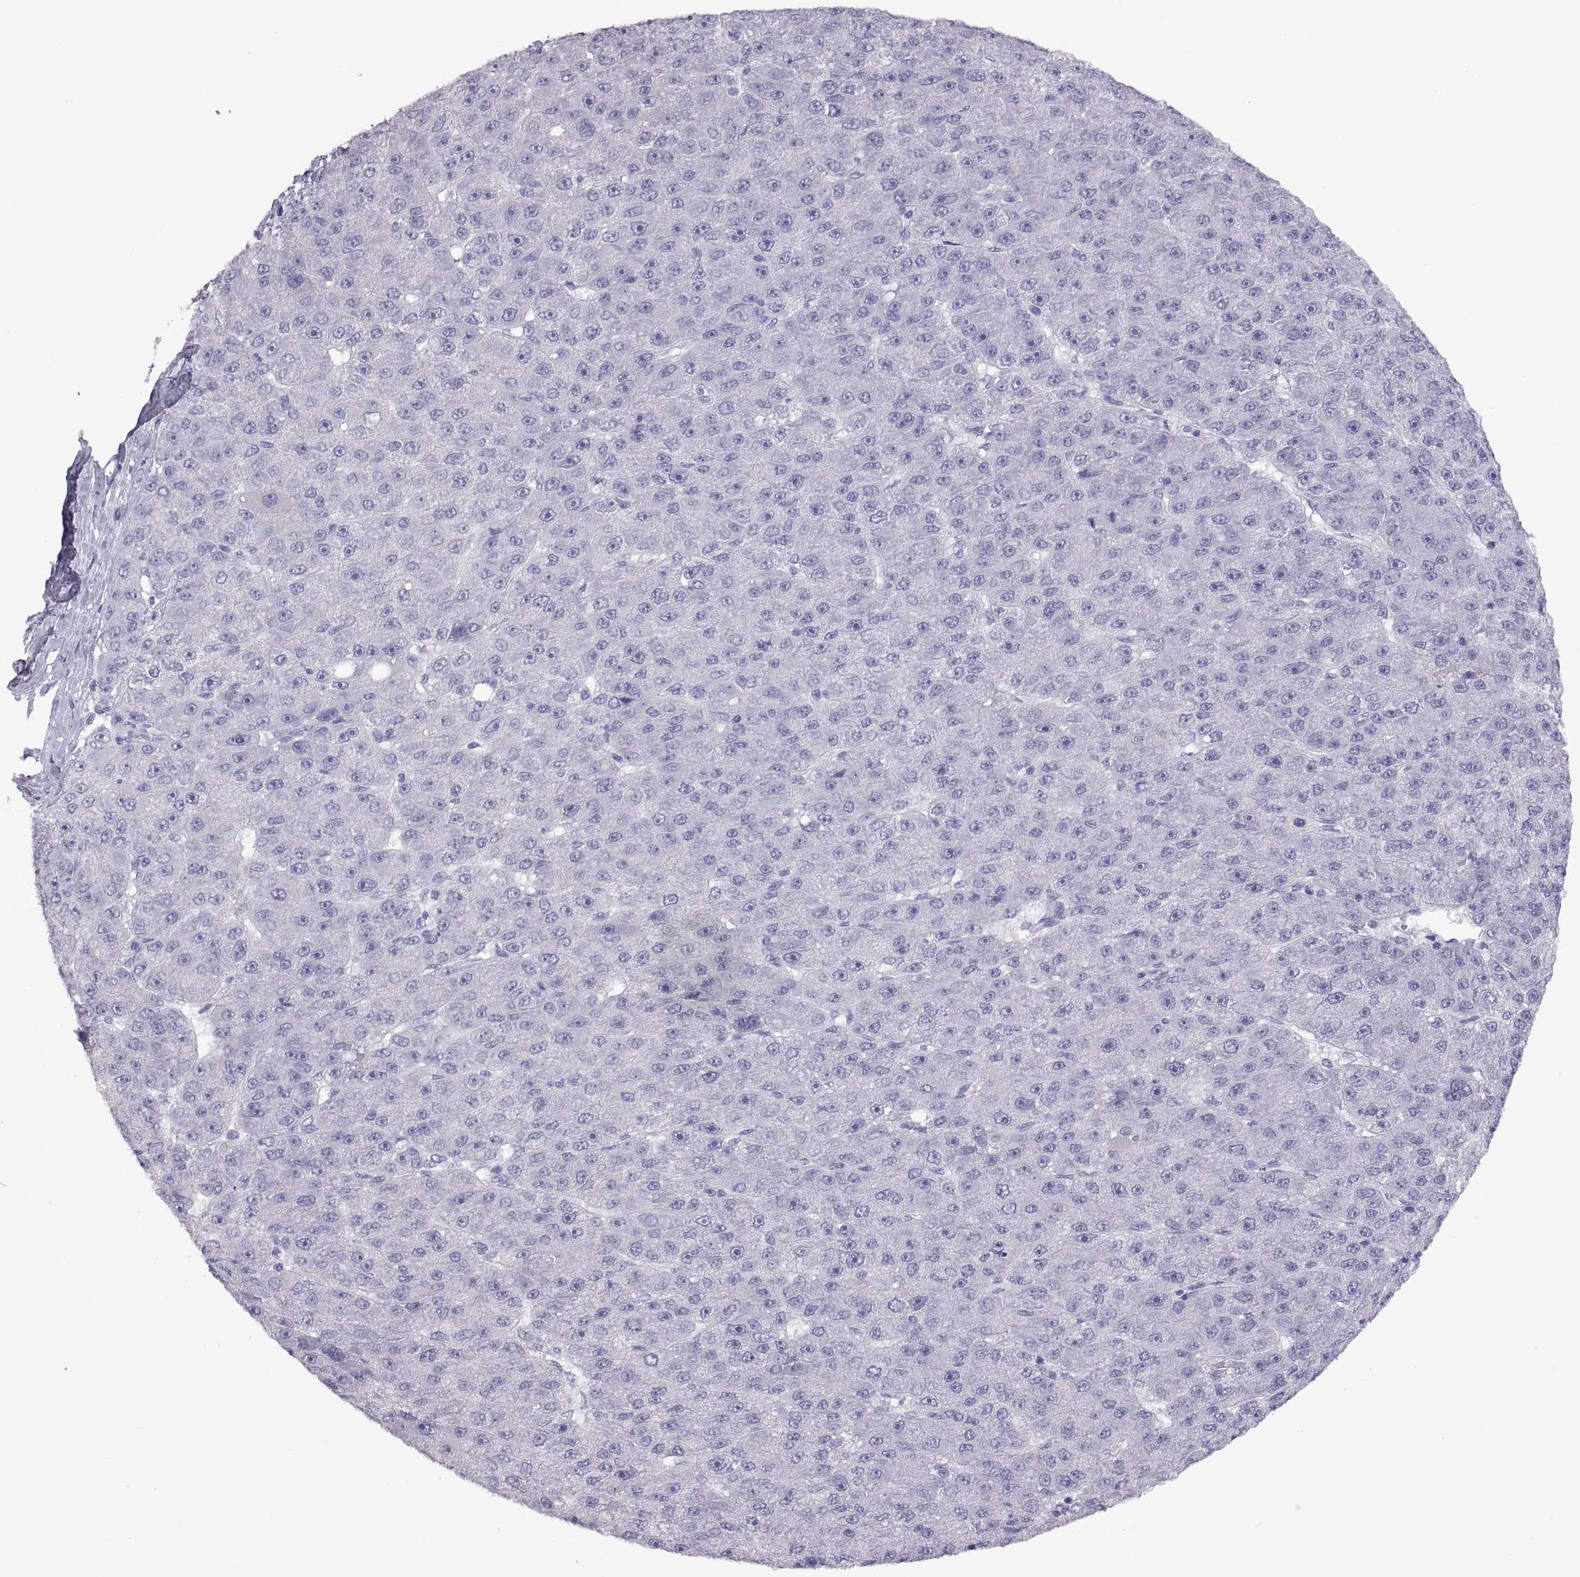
{"staining": {"intensity": "negative", "quantity": "none", "location": "none"}, "tissue": "liver cancer", "cell_type": "Tumor cells", "image_type": "cancer", "snomed": [{"axis": "morphology", "description": "Carcinoma, Hepatocellular, NOS"}, {"axis": "topography", "description": "Liver"}], "caption": "A photomicrograph of liver cancer stained for a protein displays no brown staining in tumor cells. (IHC, brightfield microscopy, high magnification).", "gene": "RGS20", "patient": {"sex": "male", "age": 67}}